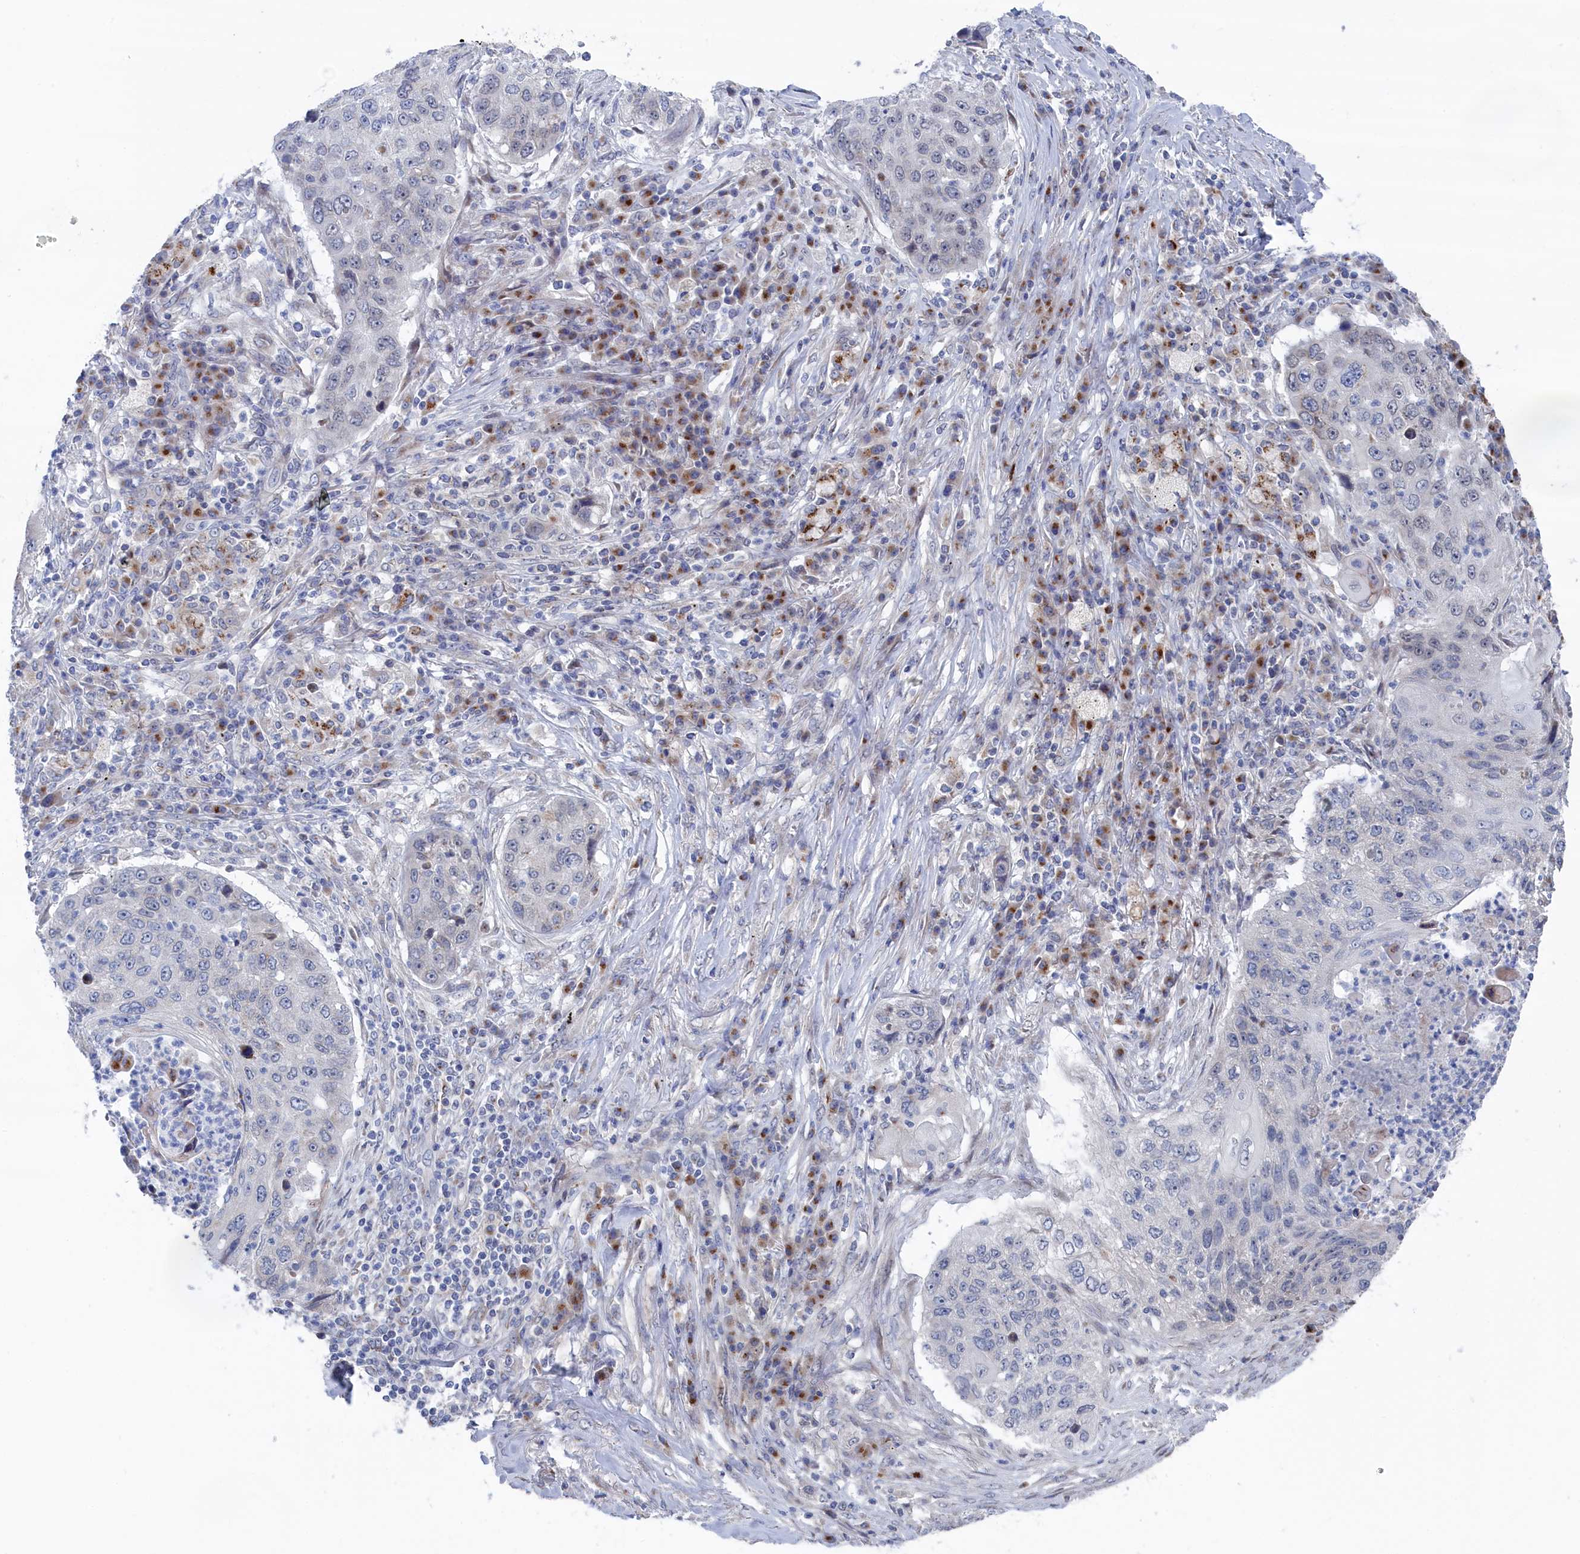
{"staining": {"intensity": "negative", "quantity": "none", "location": "none"}, "tissue": "lung cancer", "cell_type": "Tumor cells", "image_type": "cancer", "snomed": [{"axis": "morphology", "description": "Squamous cell carcinoma, NOS"}, {"axis": "topography", "description": "Lung"}], "caption": "Immunohistochemical staining of squamous cell carcinoma (lung) displays no significant expression in tumor cells. (DAB (3,3'-diaminobenzidine) immunohistochemistry (IHC), high magnification).", "gene": "IRX1", "patient": {"sex": "female", "age": 63}}